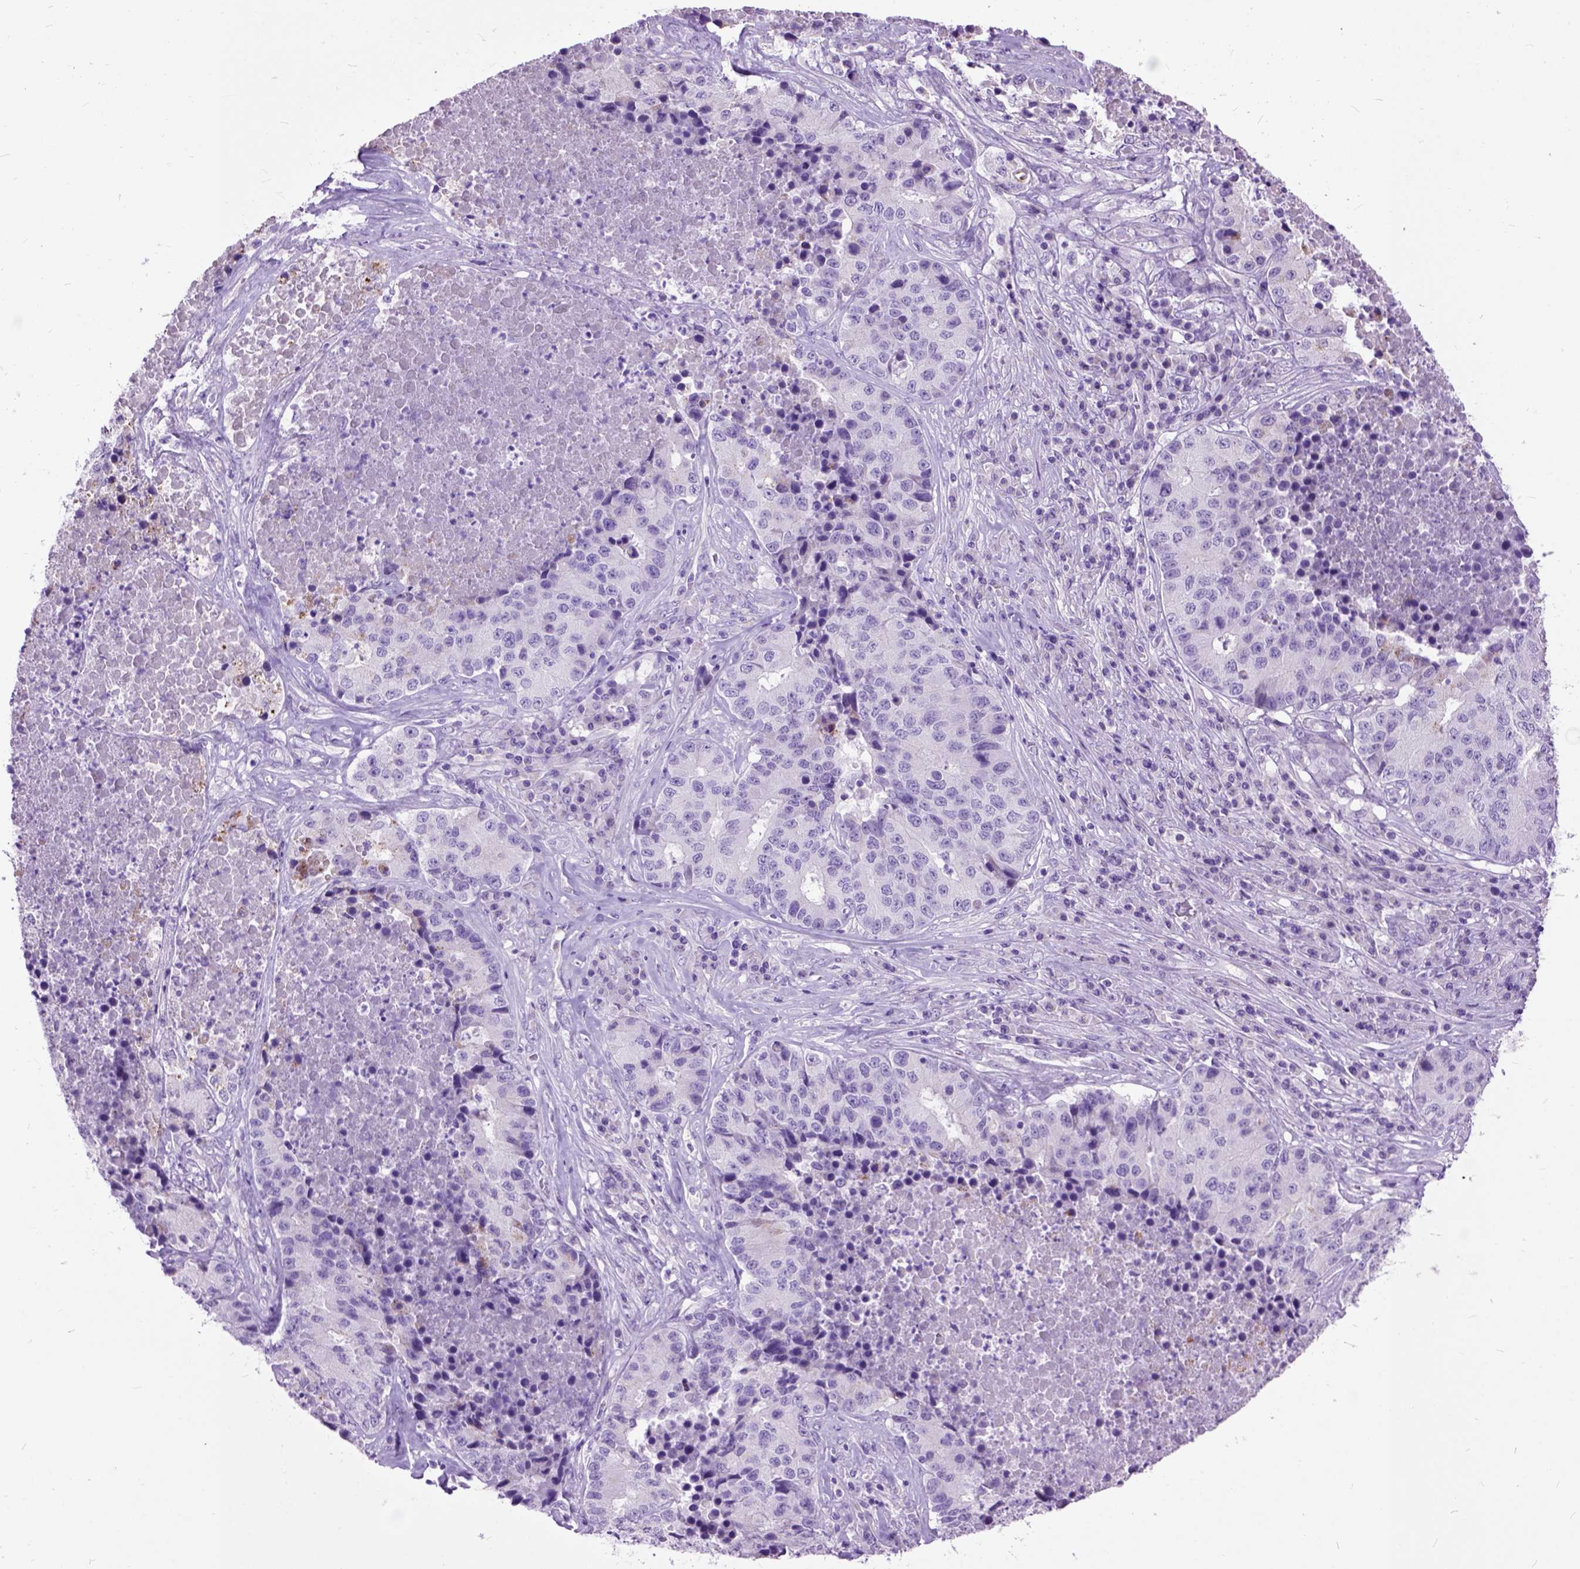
{"staining": {"intensity": "negative", "quantity": "none", "location": "none"}, "tissue": "stomach cancer", "cell_type": "Tumor cells", "image_type": "cancer", "snomed": [{"axis": "morphology", "description": "Adenocarcinoma, NOS"}, {"axis": "topography", "description": "Stomach"}], "caption": "This photomicrograph is of stomach cancer stained with immunohistochemistry (IHC) to label a protein in brown with the nuclei are counter-stained blue. There is no positivity in tumor cells. (Stains: DAB immunohistochemistry (IHC) with hematoxylin counter stain, Microscopy: brightfield microscopy at high magnification).", "gene": "MAPT", "patient": {"sex": "male", "age": 71}}